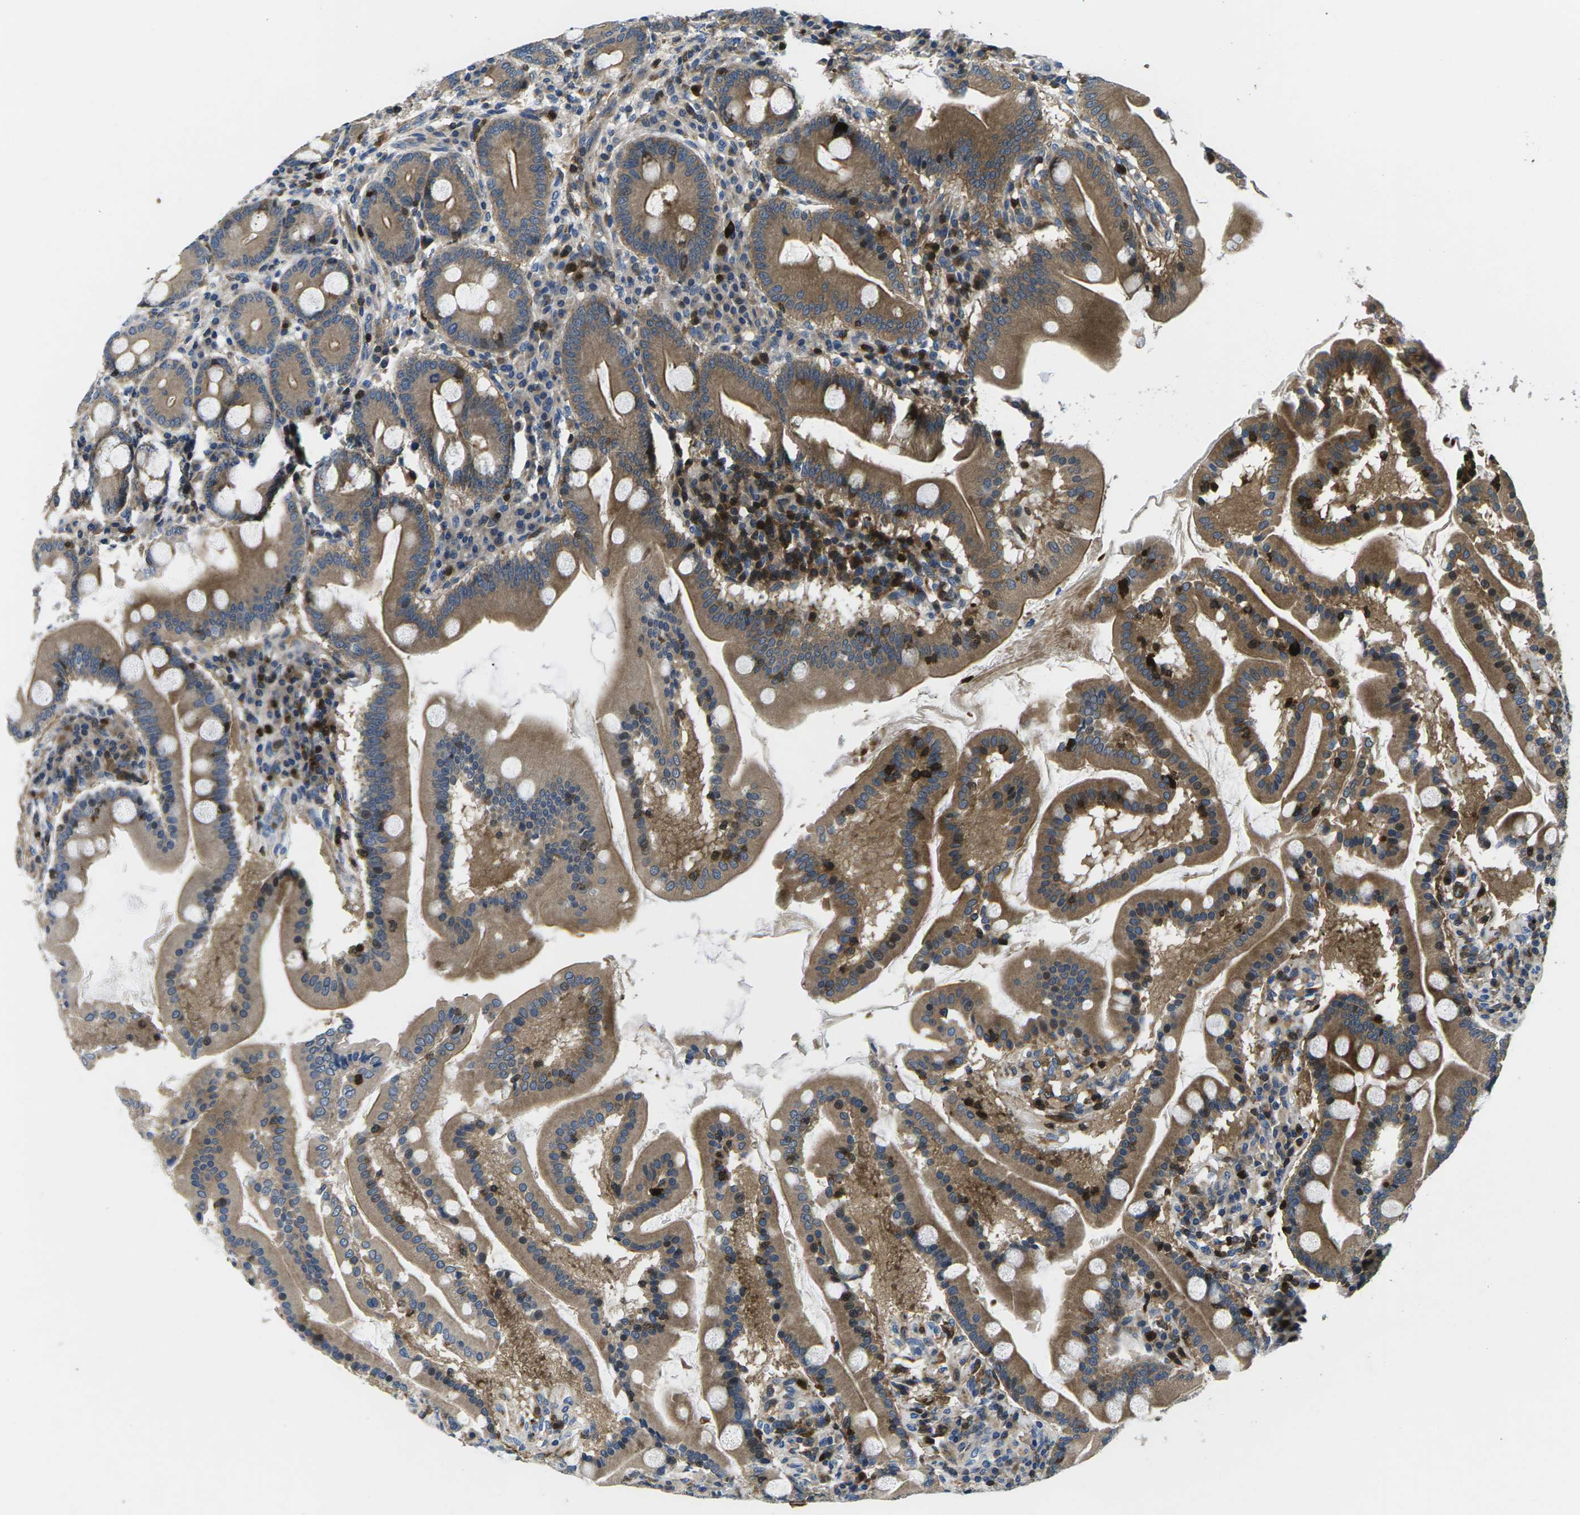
{"staining": {"intensity": "strong", "quantity": ">75%", "location": "cytoplasmic/membranous"}, "tissue": "duodenum", "cell_type": "Glandular cells", "image_type": "normal", "snomed": [{"axis": "morphology", "description": "Normal tissue, NOS"}, {"axis": "topography", "description": "Duodenum"}], "caption": "DAB (3,3'-diaminobenzidine) immunohistochemical staining of benign human duodenum shows strong cytoplasmic/membranous protein expression in approximately >75% of glandular cells. Using DAB (3,3'-diaminobenzidine) (brown) and hematoxylin (blue) stains, captured at high magnification using brightfield microscopy.", "gene": "PLCE1", "patient": {"sex": "male", "age": 50}}